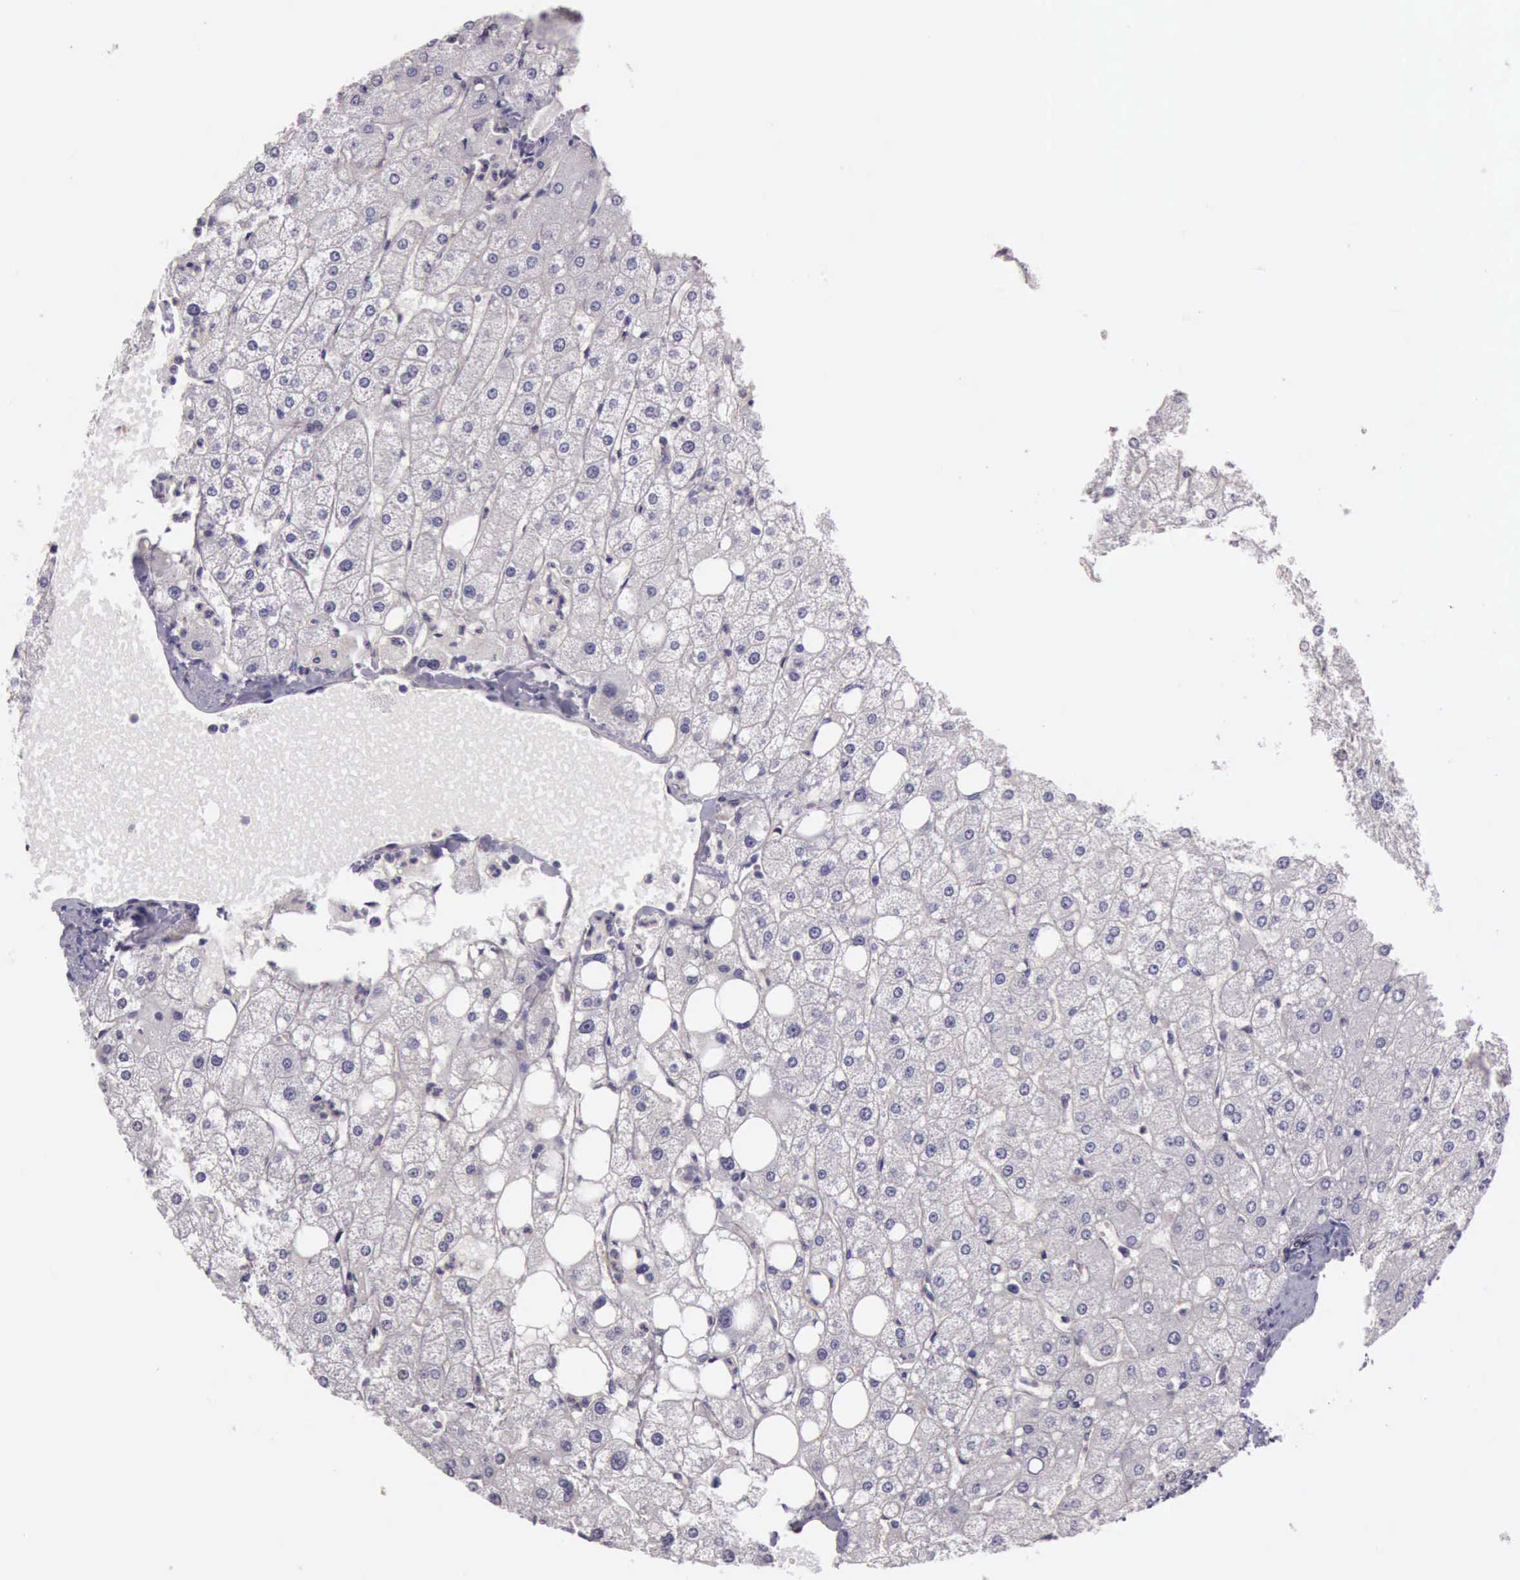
{"staining": {"intensity": "negative", "quantity": "none", "location": "none"}, "tissue": "liver", "cell_type": "Cholangiocytes", "image_type": "normal", "snomed": [{"axis": "morphology", "description": "Normal tissue, NOS"}, {"axis": "topography", "description": "Liver"}], "caption": "A photomicrograph of liver stained for a protein displays no brown staining in cholangiocytes.", "gene": "TCEANC", "patient": {"sex": "male", "age": 35}}